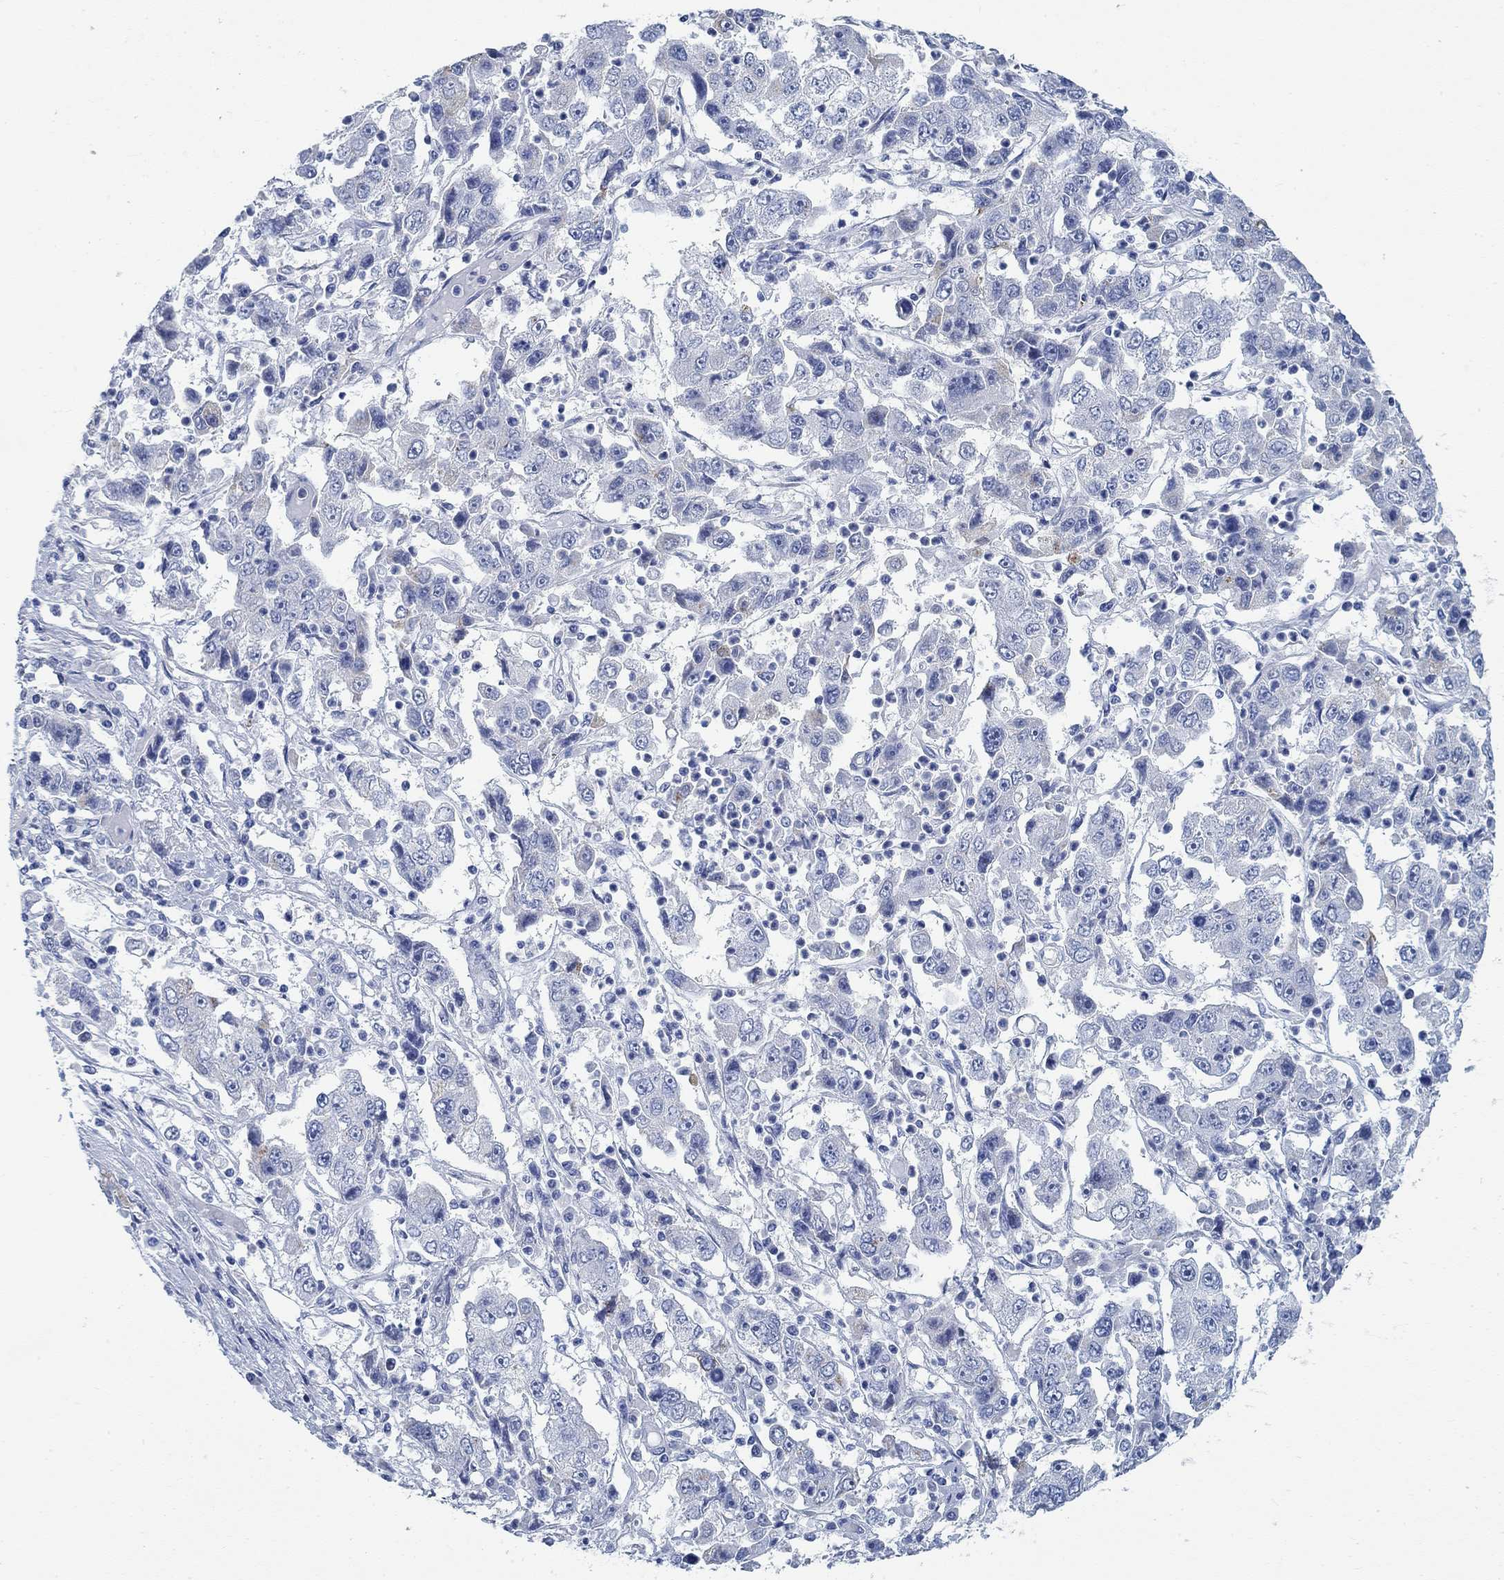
{"staining": {"intensity": "negative", "quantity": "none", "location": "none"}, "tissue": "cervical cancer", "cell_type": "Tumor cells", "image_type": "cancer", "snomed": [{"axis": "morphology", "description": "Squamous cell carcinoma, NOS"}, {"axis": "topography", "description": "Cervix"}], "caption": "The photomicrograph demonstrates no staining of tumor cells in cervical squamous cell carcinoma. (Immunohistochemistry, brightfield microscopy, high magnification).", "gene": "RBM20", "patient": {"sex": "female", "age": 36}}